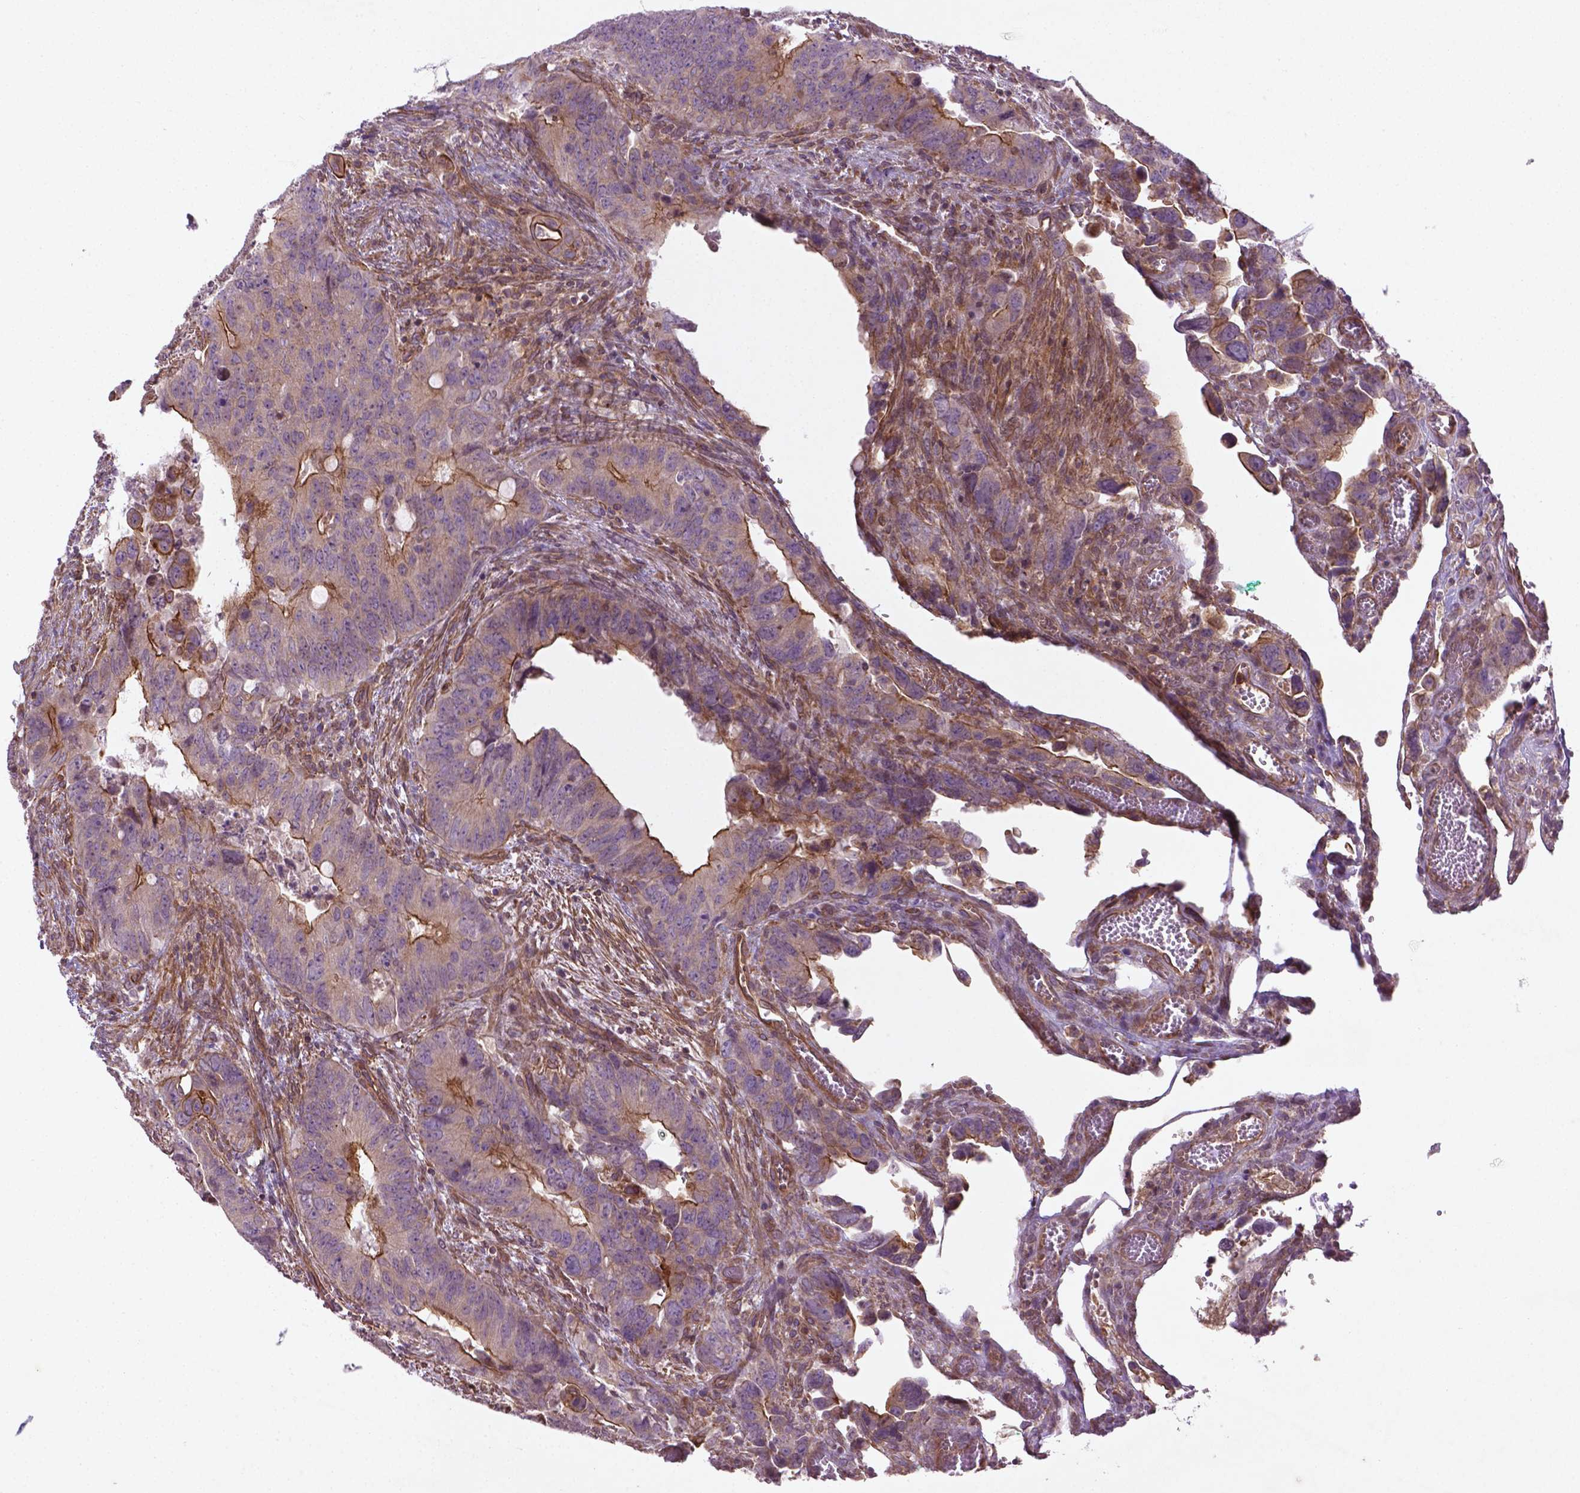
{"staining": {"intensity": "moderate", "quantity": "<25%", "location": "cytoplasmic/membranous"}, "tissue": "colorectal cancer", "cell_type": "Tumor cells", "image_type": "cancer", "snomed": [{"axis": "morphology", "description": "Adenocarcinoma, NOS"}, {"axis": "topography", "description": "Rectum"}], "caption": "An image of human colorectal cancer stained for a protein shows moderate cytoplasmic/membranous brown staining in tumor cells.", "gene": "TCHP", "patient": {"sex": "male", "age": 78}}